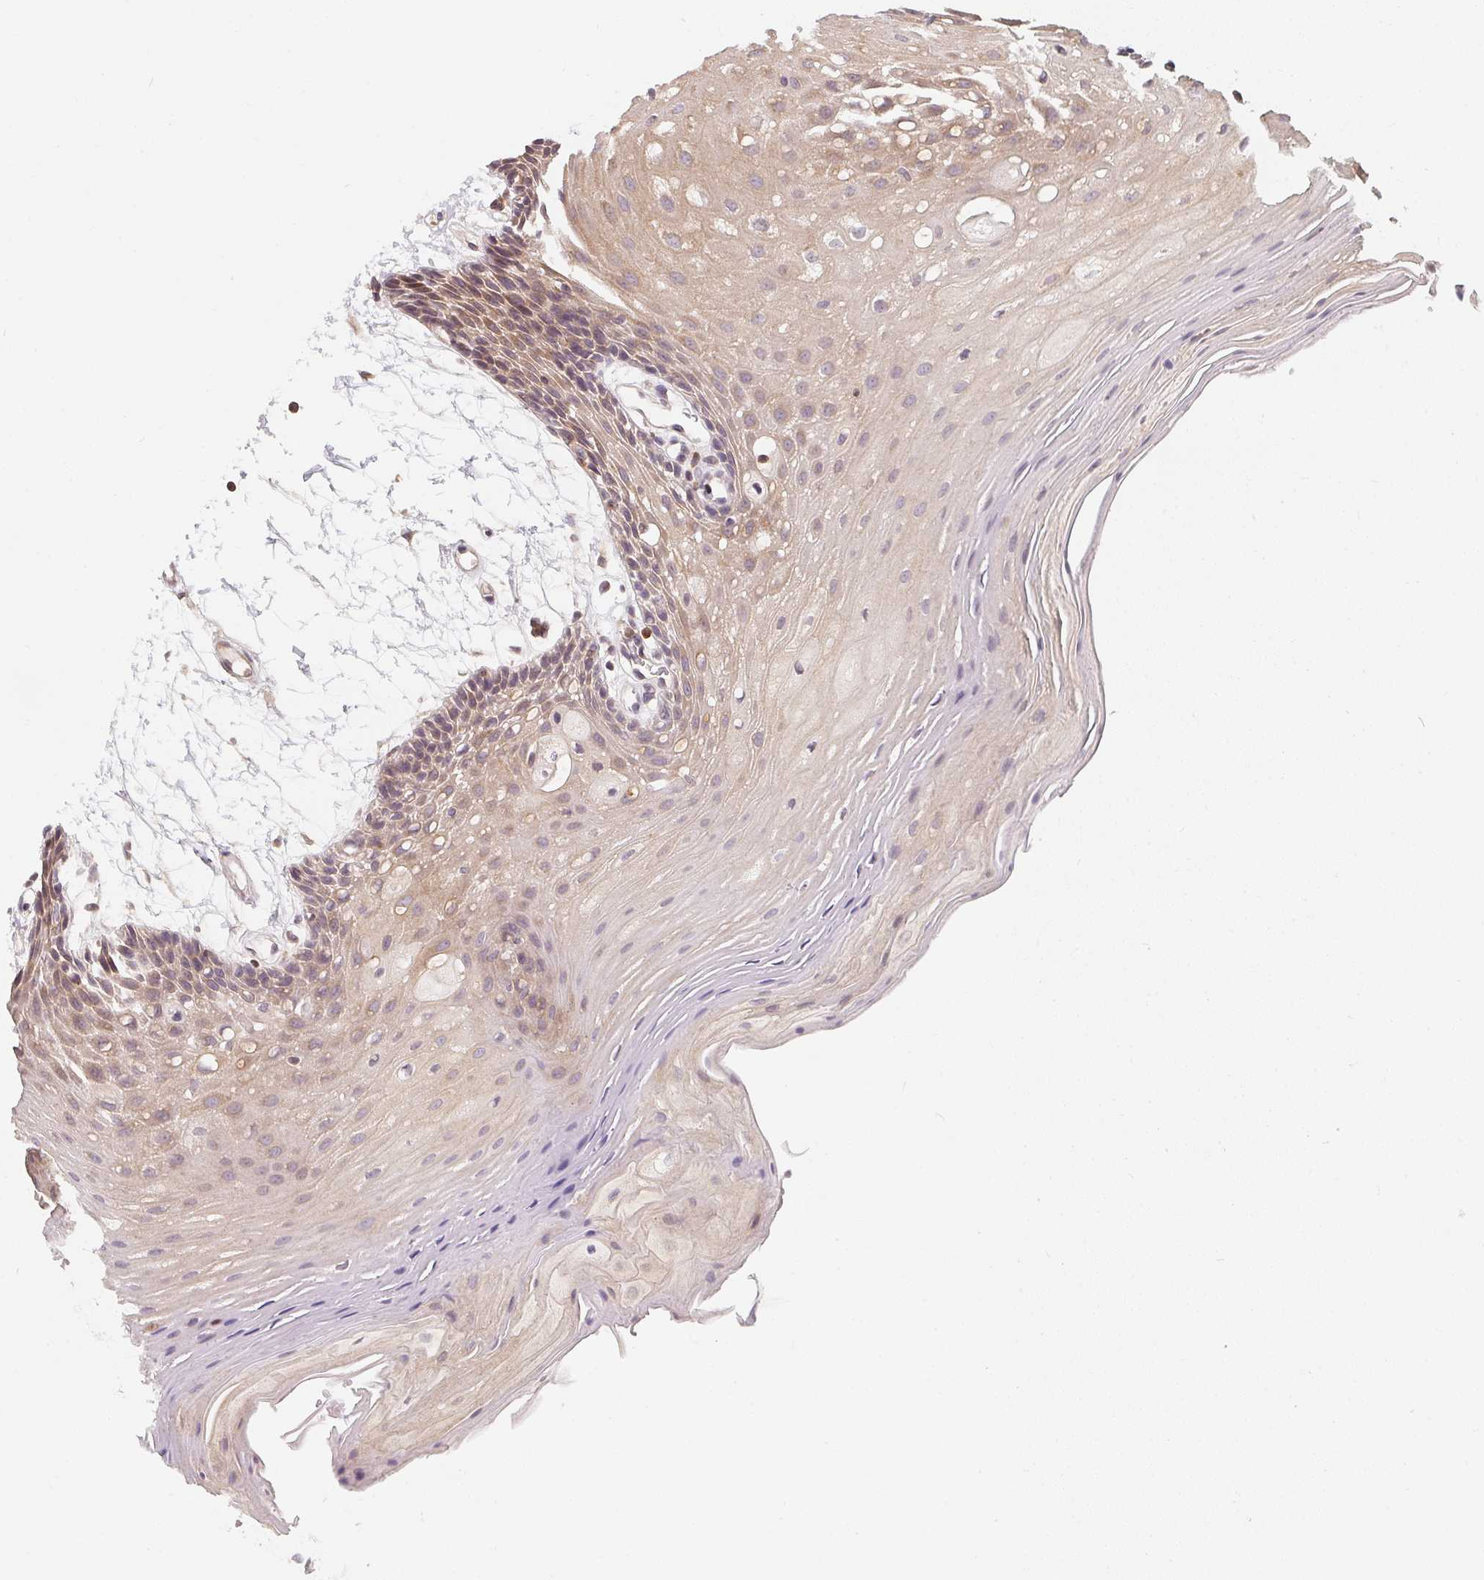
{"staining": {"intensity": "weak", "quantity": "25%-75%", "location": "cytoplasmic/membranous"}, "tissue": "oral mucosa", "cell_type": "Squamous epithelial cells", "image_type": "normal", "snomed": [{"axis": "morphology", "description": "Normal tissue, NOS"}, {"axis": "morphology", "description": "Squamous cell carcinoma, NOS"}, {"axis": "topography", "description": "Oral tissue"}, {"axis": "topography", "description": "Tounge, NOS"}, {"axis": "topography", "description": "Head-Neck"}], "caption": "The immunohistochemical stain highlights weak cytoplasmic/membranous staining in squamous epithelial cells of unremarkable oral mucosa. The staining was performed using DAB to visualize the protein expression in brown, while the nuclei were stained in blue with hematoxylin (Magnification: 20x).", "gene": "ANKRD13A", "patient": {"sex": "male", "age": 62}}